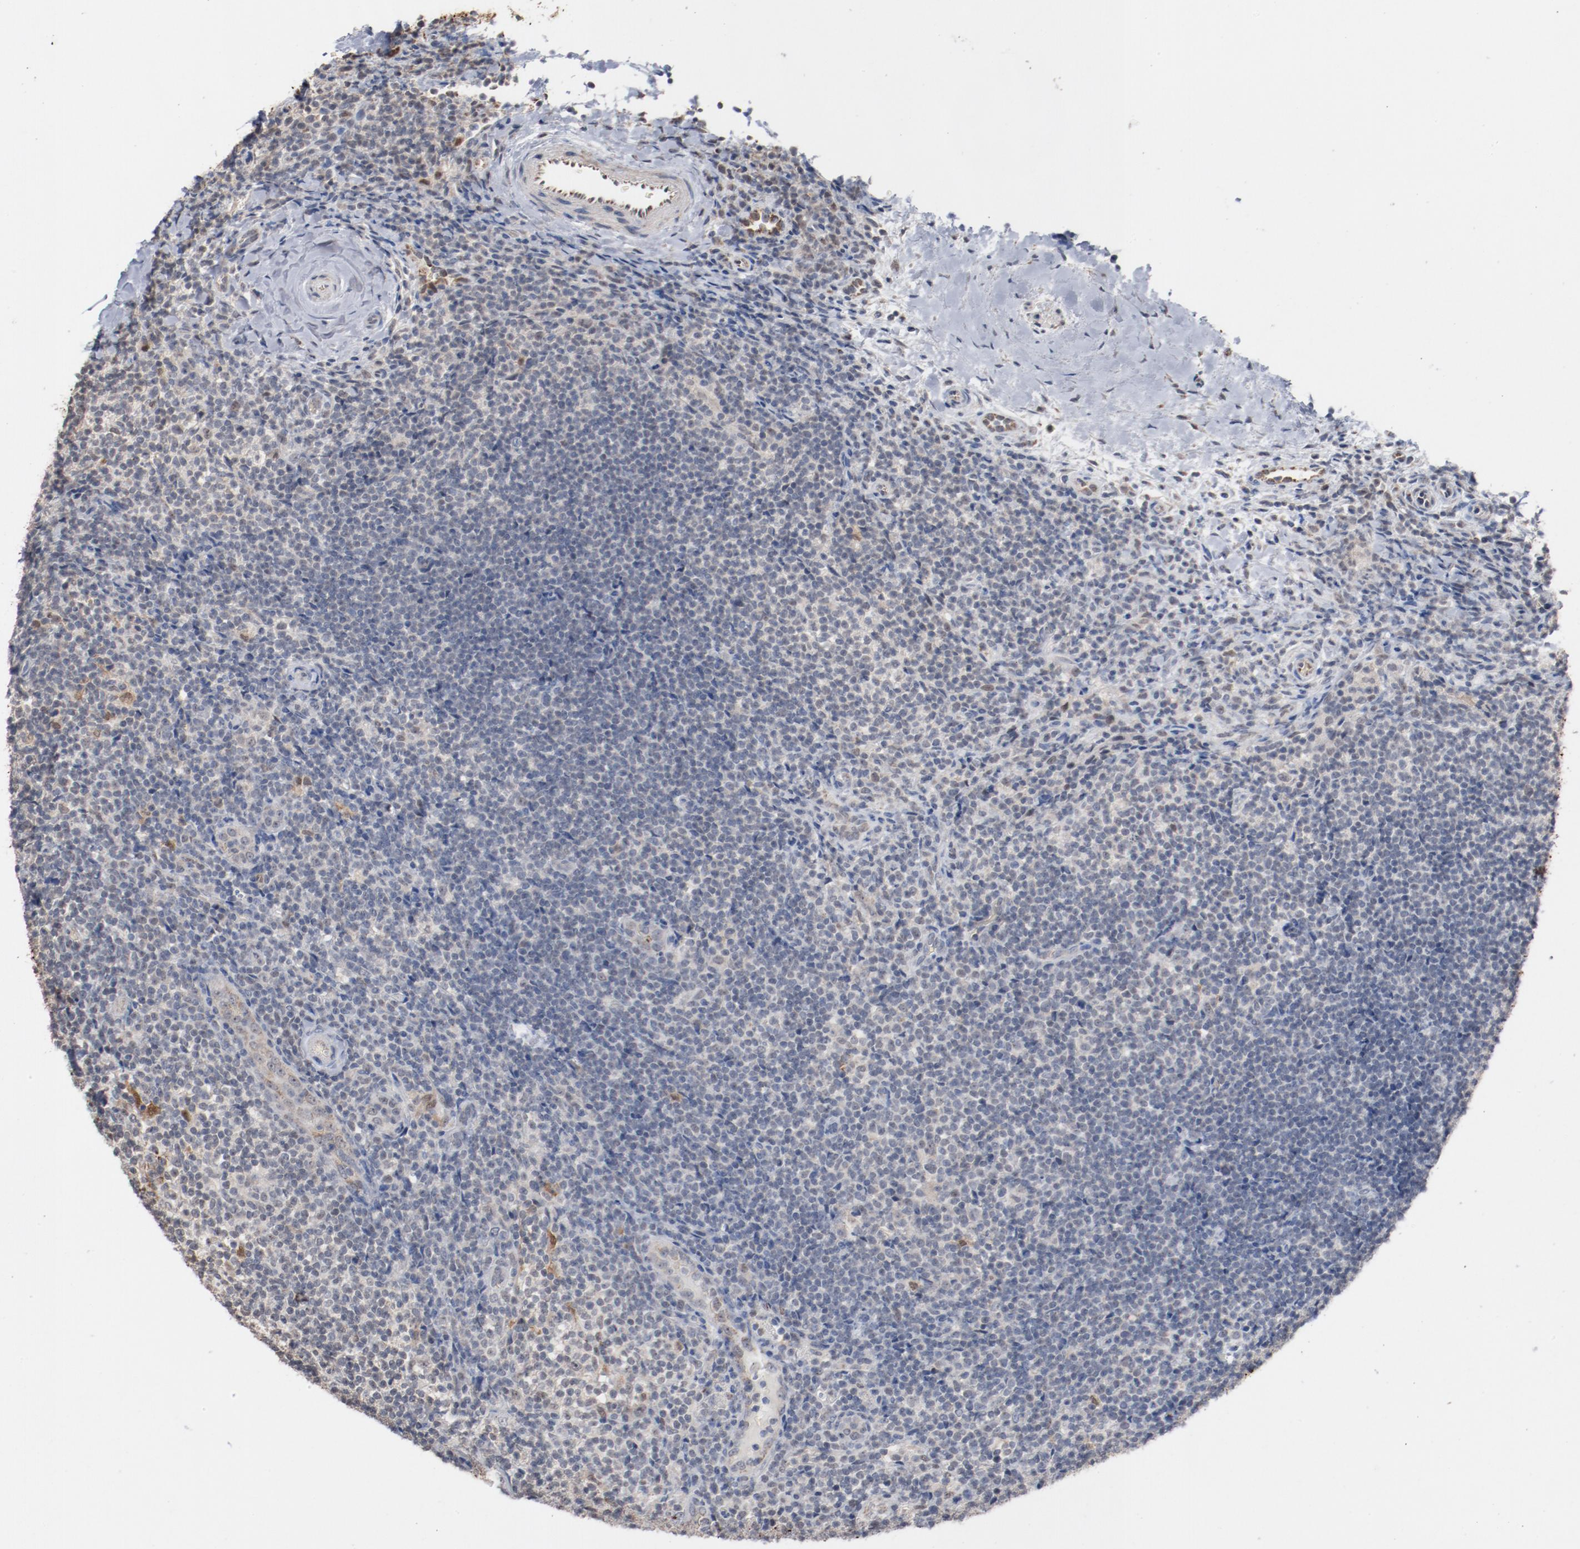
{"staining": {"intensity": "negative", "quantity": "none", "location": "none"}, "tissue": "lymphoma", "cell_type": "Tumor cells", "image_type": "cancer", "snomed": [{"axis": "morphology", "description": "Malignant lymphoma, non-Hodgkin's type, Low grade"}, {"axis": "topography", "description": "Lymph node"}], "caption": "A high-resolution photomicrograph shows immunohistochemistry (IHC) staining of low-grade malignant lymphoma, non-Hodgkin's type, which demonstrates no significant staining in tumor cells.", "gene": "ERICH1", "patient": {"sex": "female", "age": 76}}